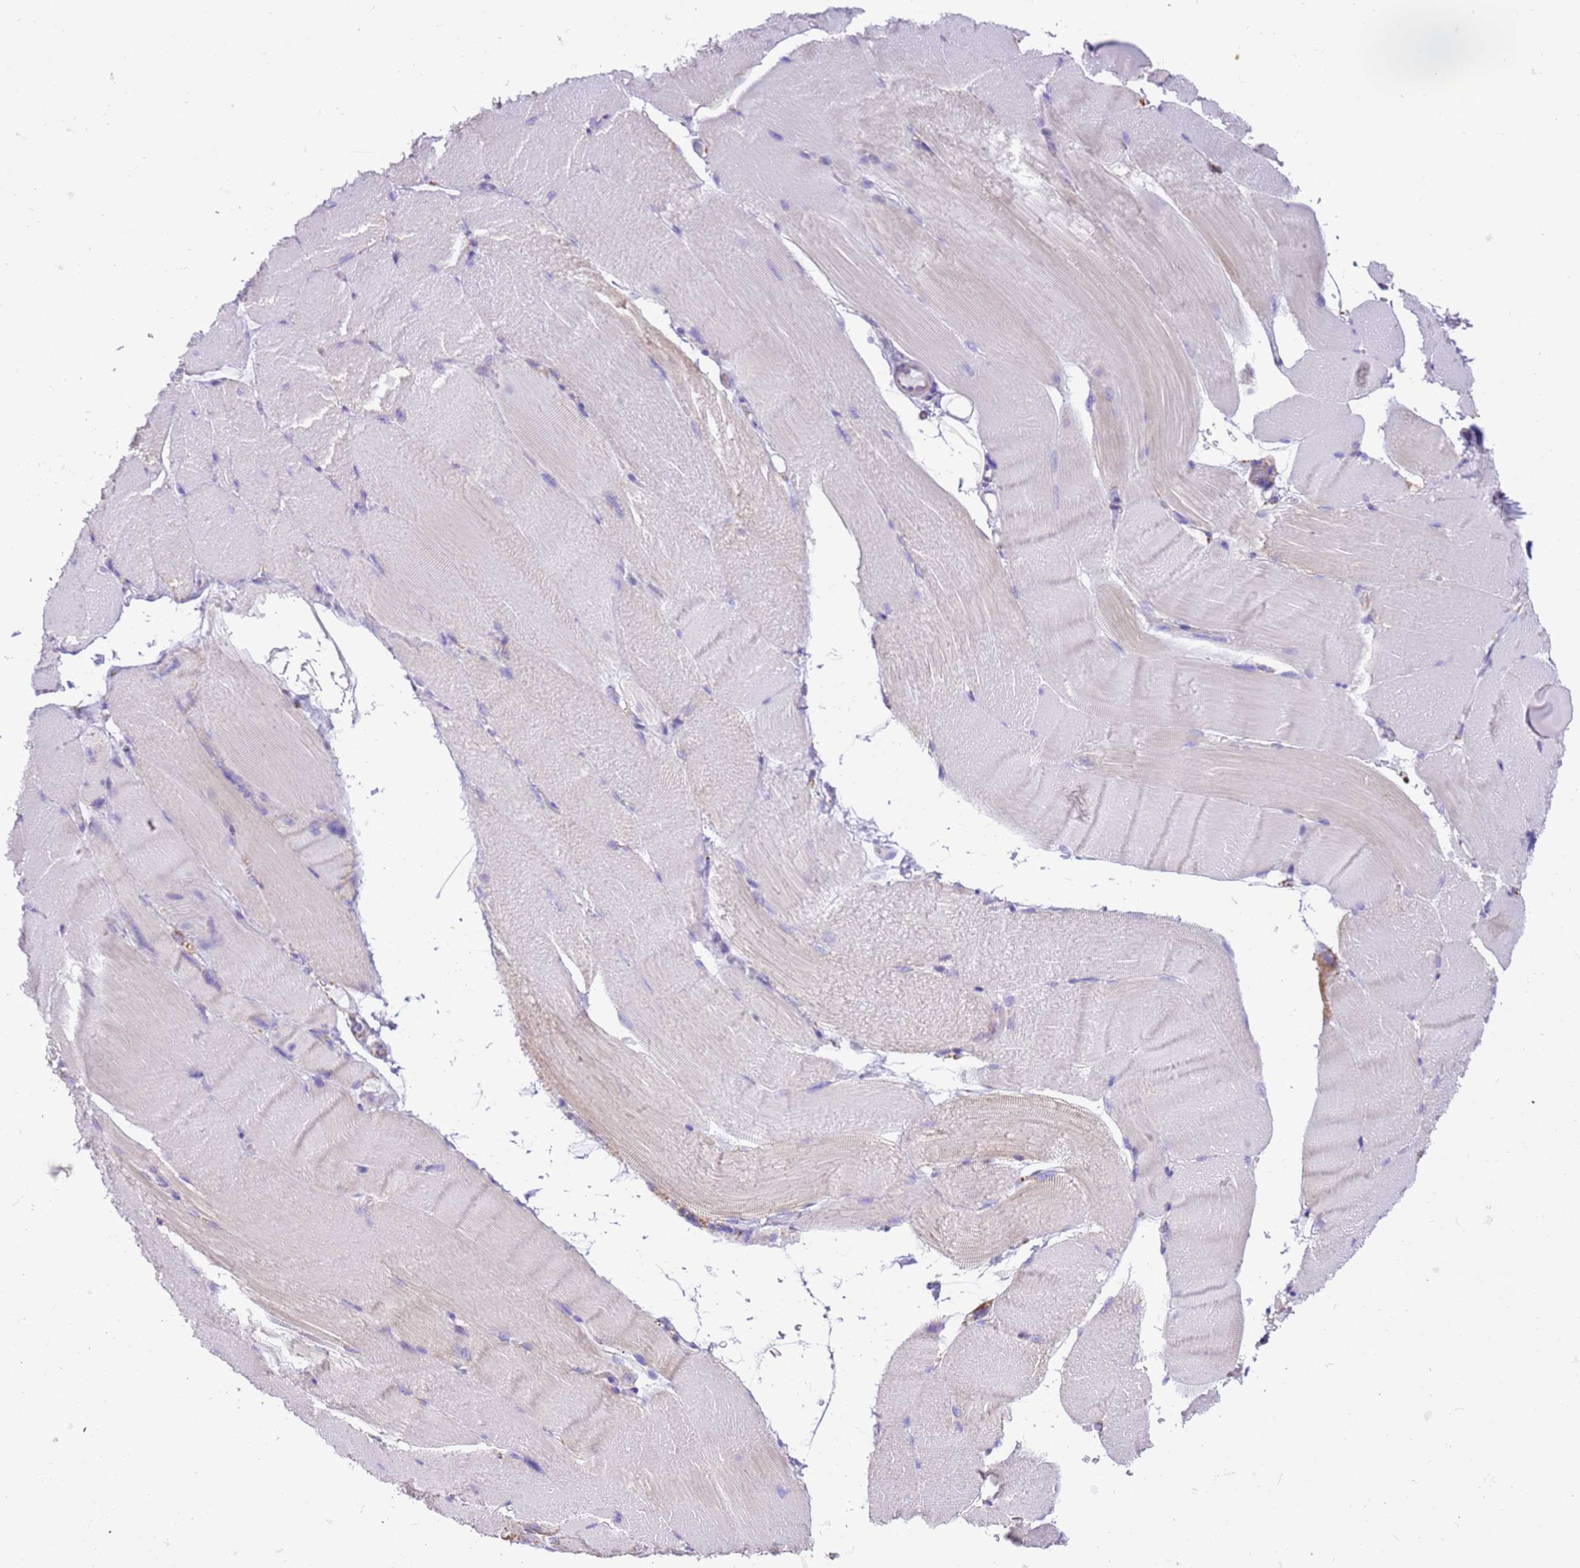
{"staining": {"intensity": "negative", "quantity": "none", "location": "none"}, "tissue": "skeletal muscle", "cell_type": "Myocytes", "image_type": "normal", "snomed": [{"axis": "morphology", "description": "Normal tissue, NOS"}, {"axis": "topography", "description": "Skeletal muscle"}, {"axis": "topography", "description": "Parathyroid gland"}], "caption": "This is an immunohistochemistry photomicrograph of normal human skeletal muscle. There is no positivity in myocytes.", "gene": "SUCLG2", "patient": {"sex": "female", "age": 37}}